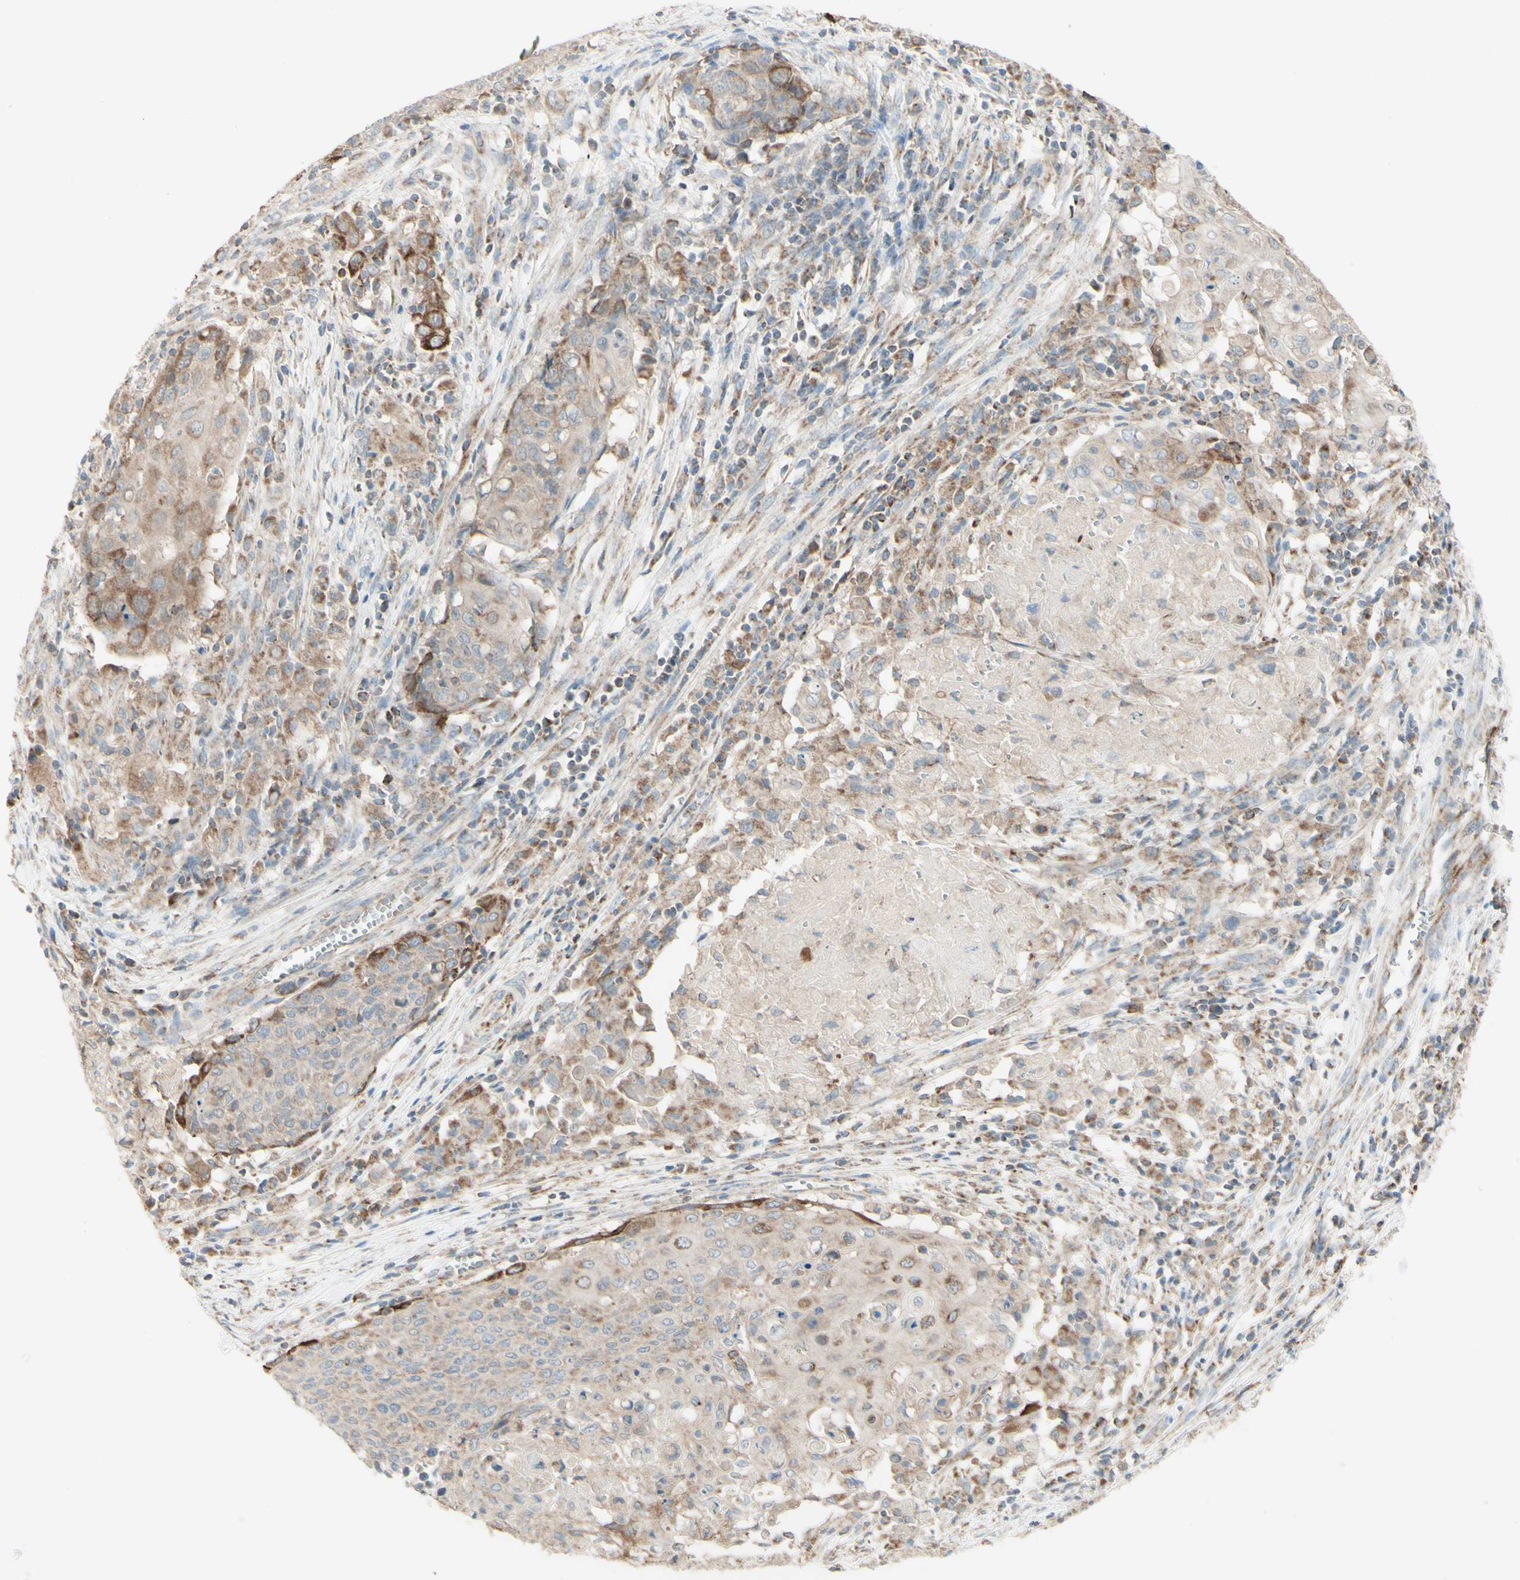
{"staining": {"intensity": "weak", "quantity": "25%-75%", "location": "cytoplasmic/membranous"}, "tissue": "cervical cancer", "cell_type": "Tumor cells", "image_type": "cancer", "snomed": [{"axis": "morphology", "description": "Squamous cell carcinoma, NOS"}, {"axis": "topography", "description": "Cervix"}], "caption": "There is low levels of weak cytoplasmic/membranous expression in tumor cells of cervical cancer, as demonstrated by immunohistochemical staining (brown color).", "gene": "ARMC10", "patient": {"sex": "female", "age": 39}}